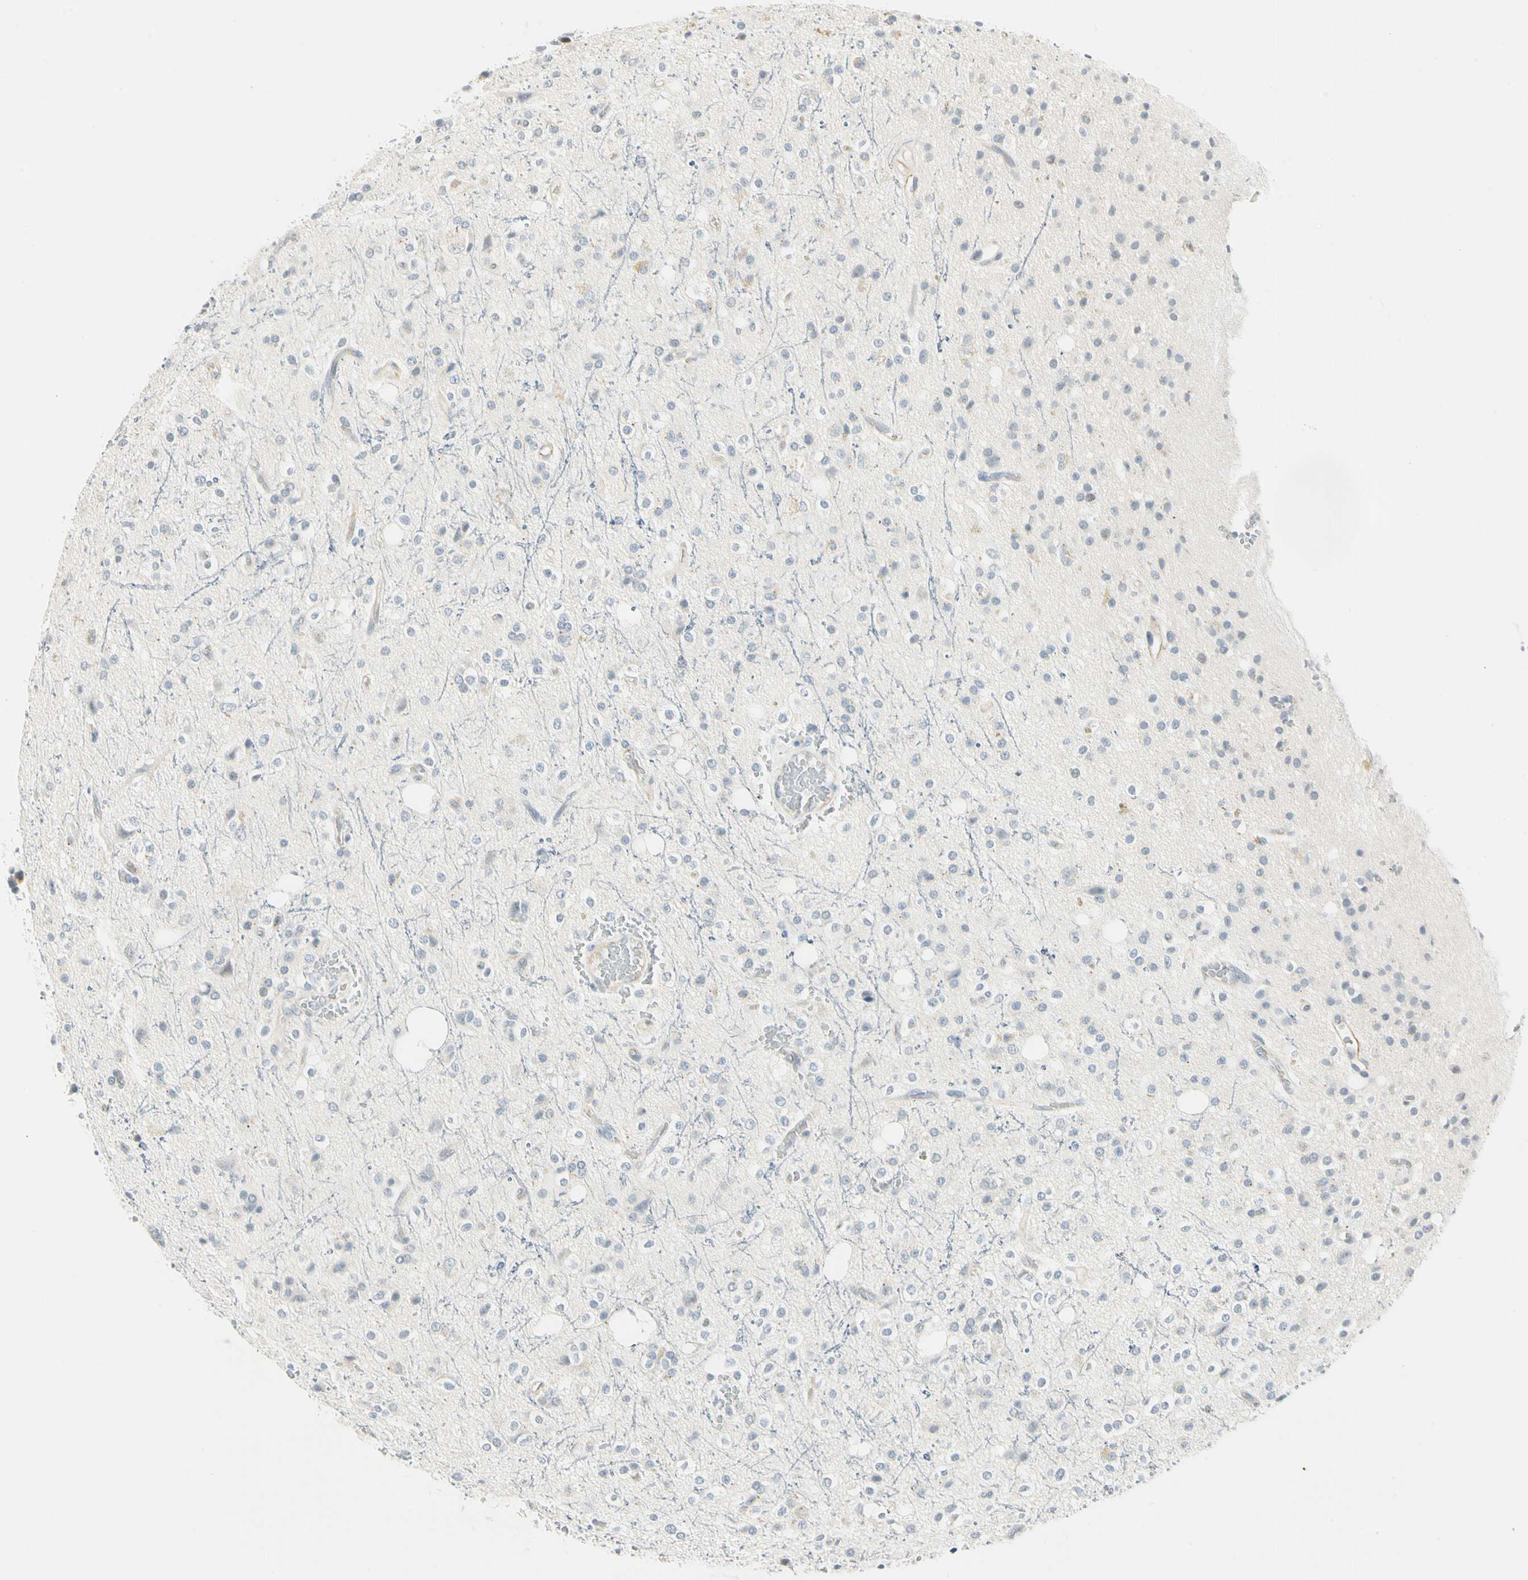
{"staining": {"intensity": "negative", "quantity": "none", "location": "none"}, "tissue": "glioma", "cell_type": "Tumor cells", "image_type": "cancer", "snomed": [{"axis": "morphology", "description": "Glioma, malignant, High grade"}, {"axis": "topography", "description": "Brain"}], "caption": "The photomicrograph displays no staining of tumor cells in malignant glioma (high-grade).", "gene": "MLLT10", "patient": {"sex": "male", "age": 47}}